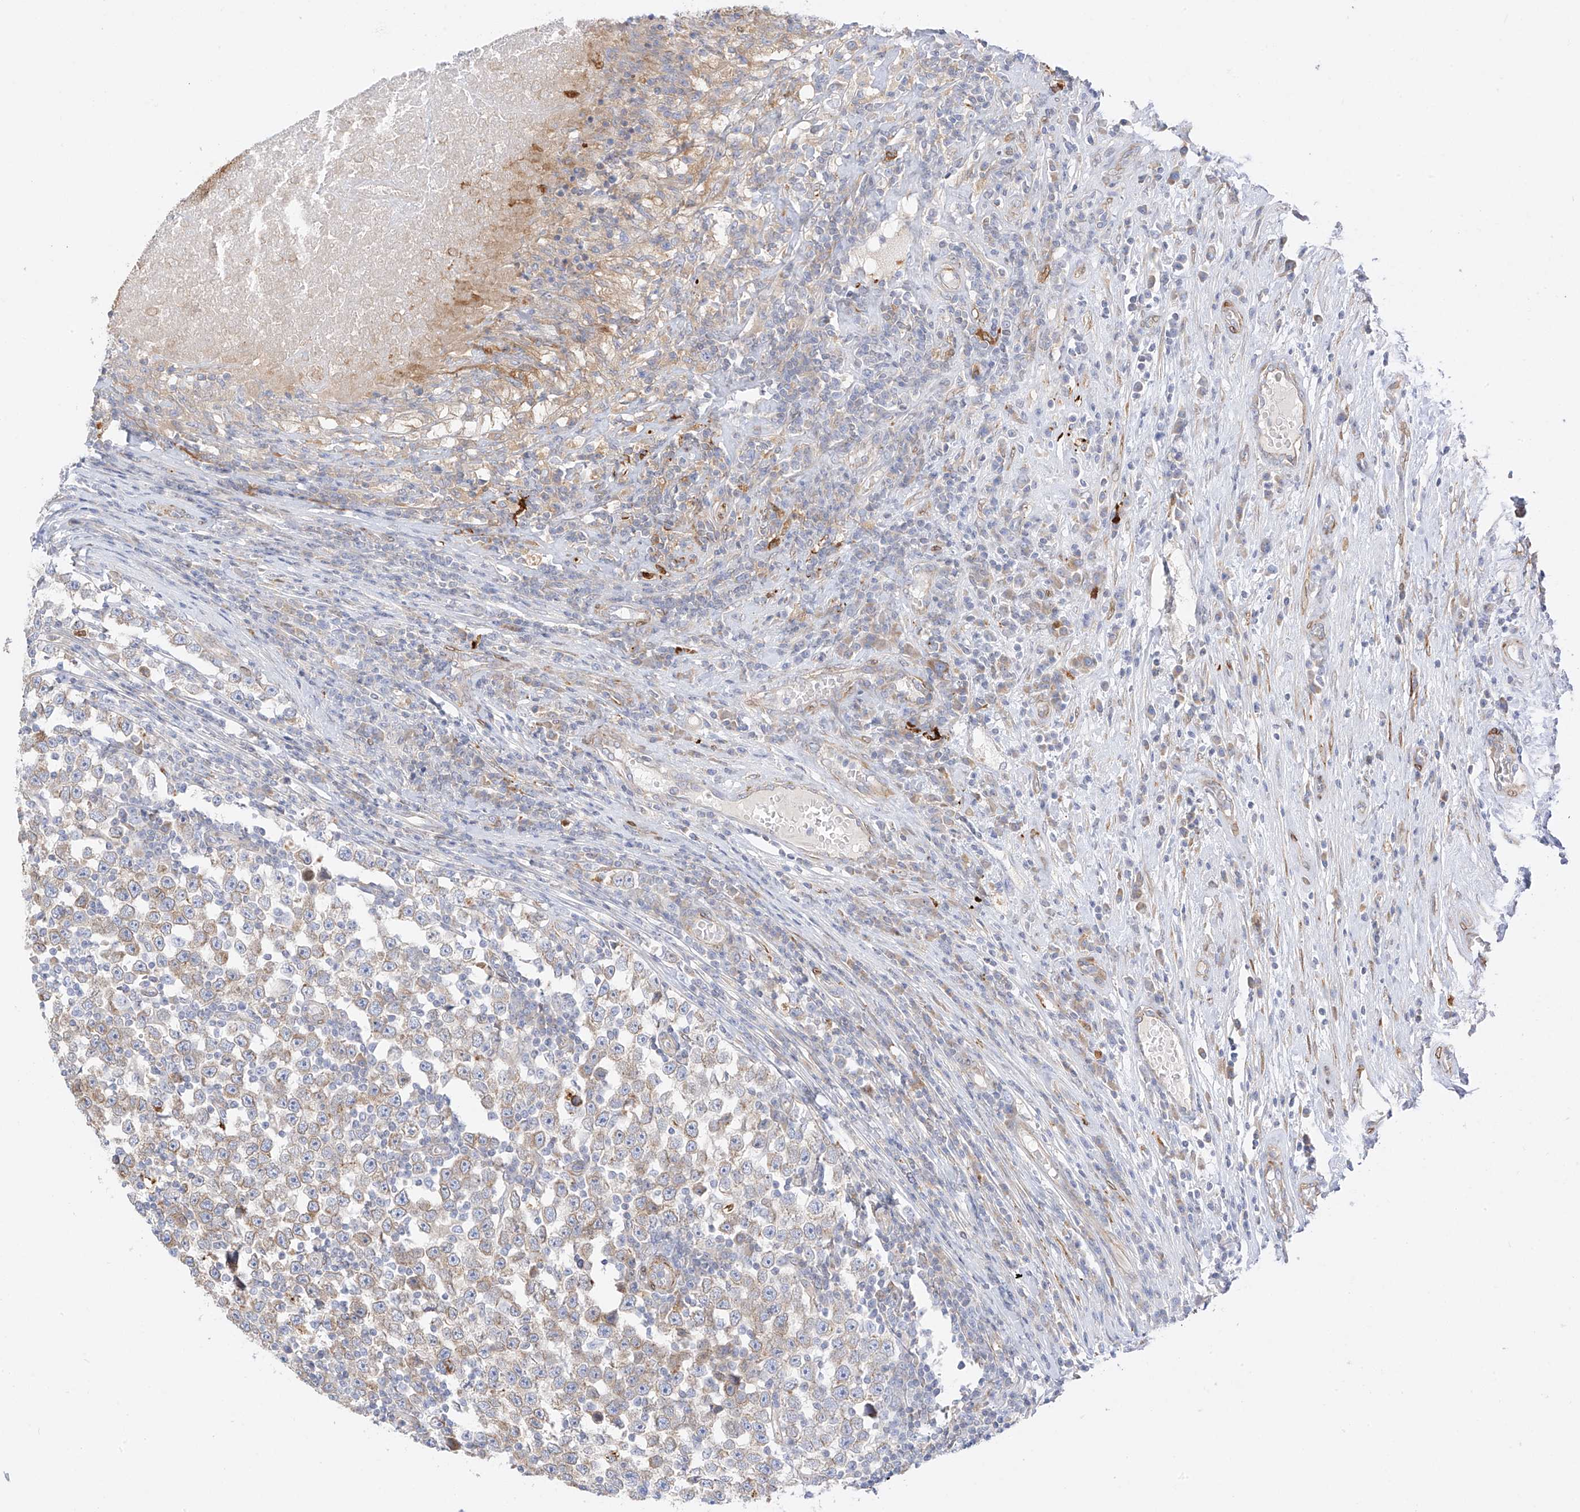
{"staining": {"intensity": "moderate", "quantity": ">75%", "location": "cytoplasmic/membranous"}, "tissue": "testis cancer", "cell_type": "Tumor cells", "image_type": "cancer", "snomed": [{"axis": "morphology", "description": "Normal tissue, NOS"}, {"axis": "morphology", "description": "Seminoma, NOS"}, {"axis": "topography", "description": "Testis"}], "caption": "IHC of human seminoma (testis) shows medium levels of moderate cytoplasmic/membranous staining in about >75% of tumor cells.", "gene": "PCYOX1", "patient": {"sex": "male", "age": 43}}